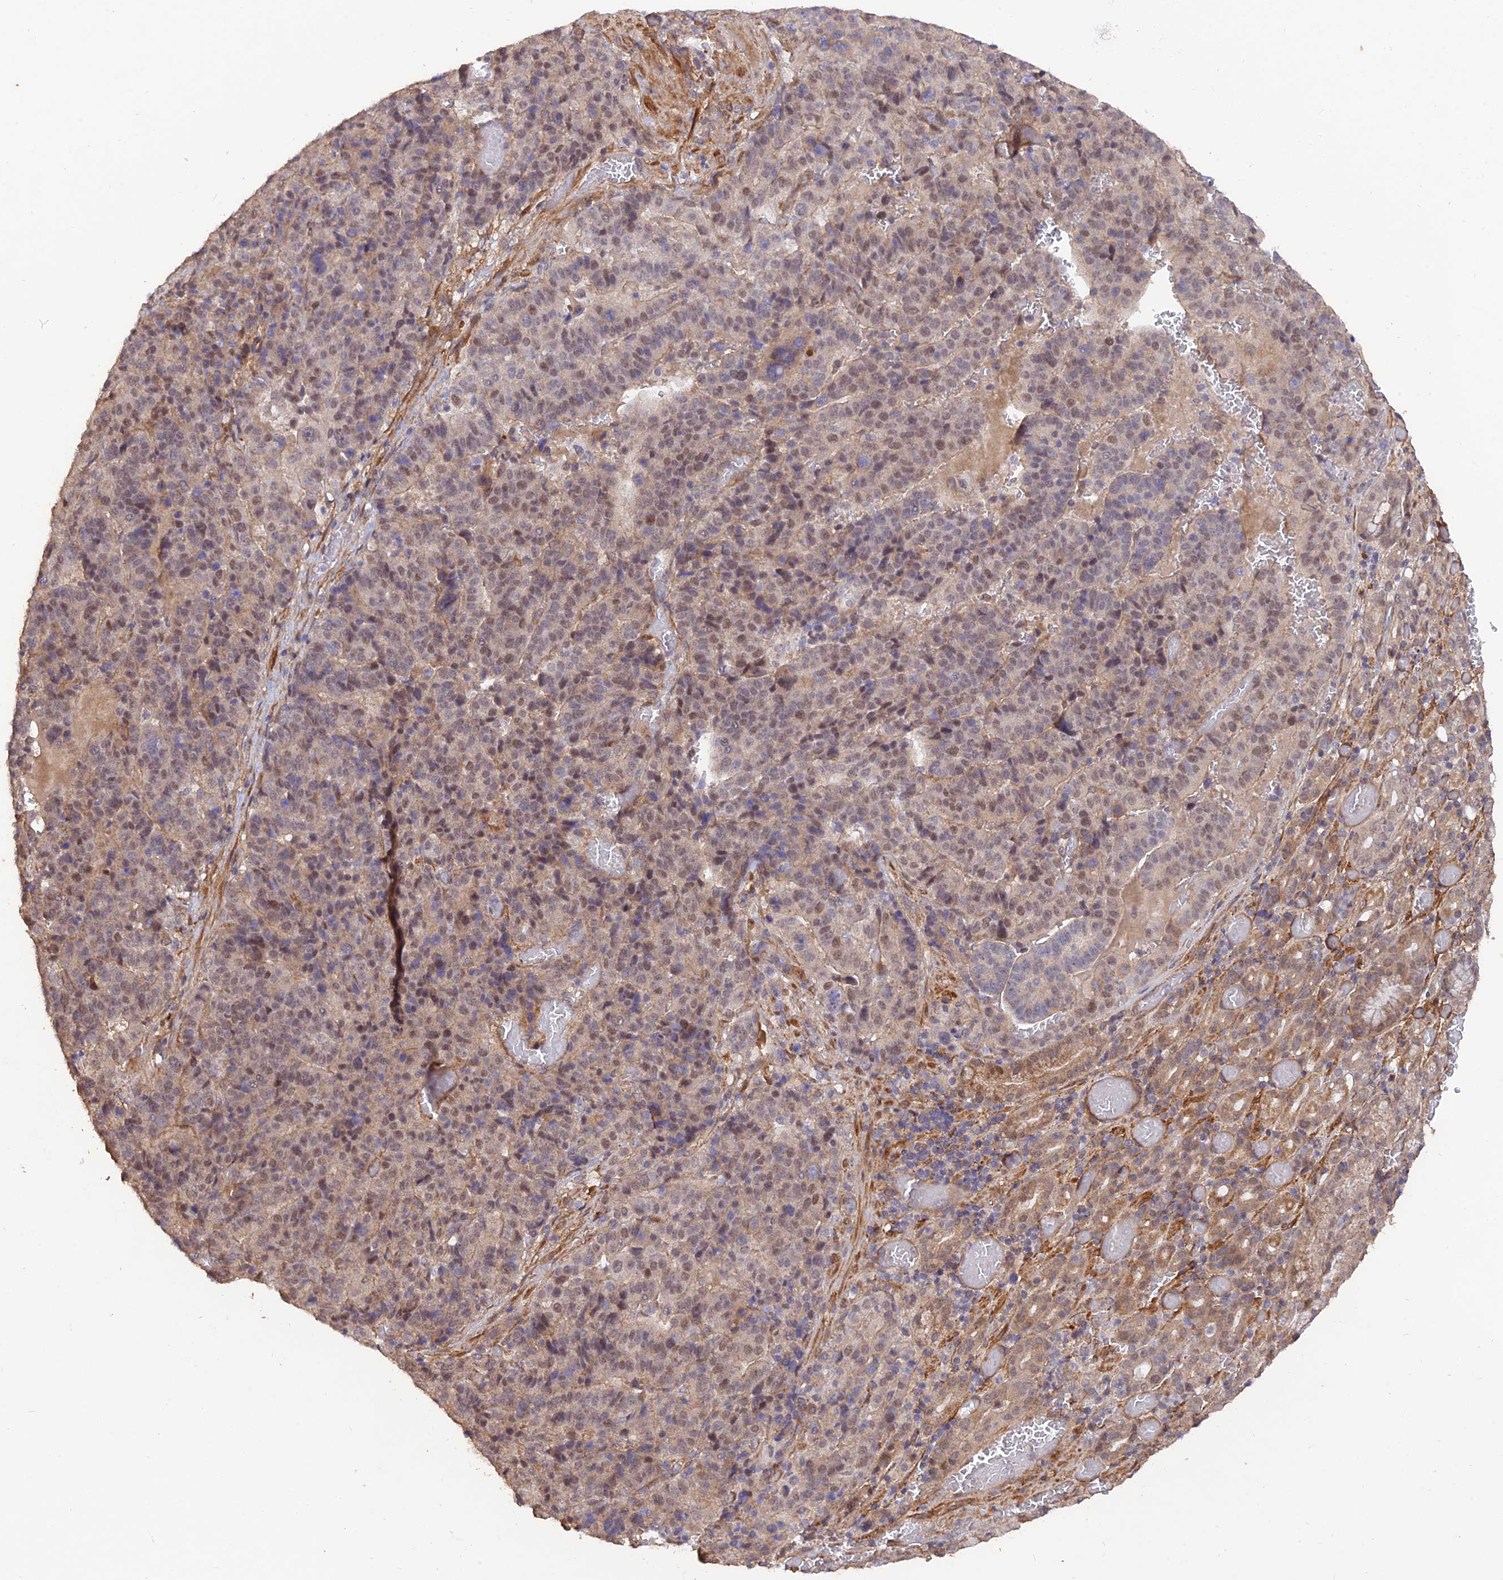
{"staining": {"intensity": "weak", "quantity": "25%-75%", "location": "nuclear"}, "tissue": "stomach cancer", "cell_type": "Tumor cells", "image_type": "cancer", "snomed": [{"axis": "morphology", "description": "Adenocarcinoma, NOS"}, {"axis": "topography", "description": "Stomach"}], "caption": "Immunohistochemical staining of human stomach cancer (adenocarcinoma) demonstrates weak nuclear protein staining in approximately 25%-75% of tumor cells.", "gene": "PAGR1", "patient": {"sex": "male", "age": 48}}